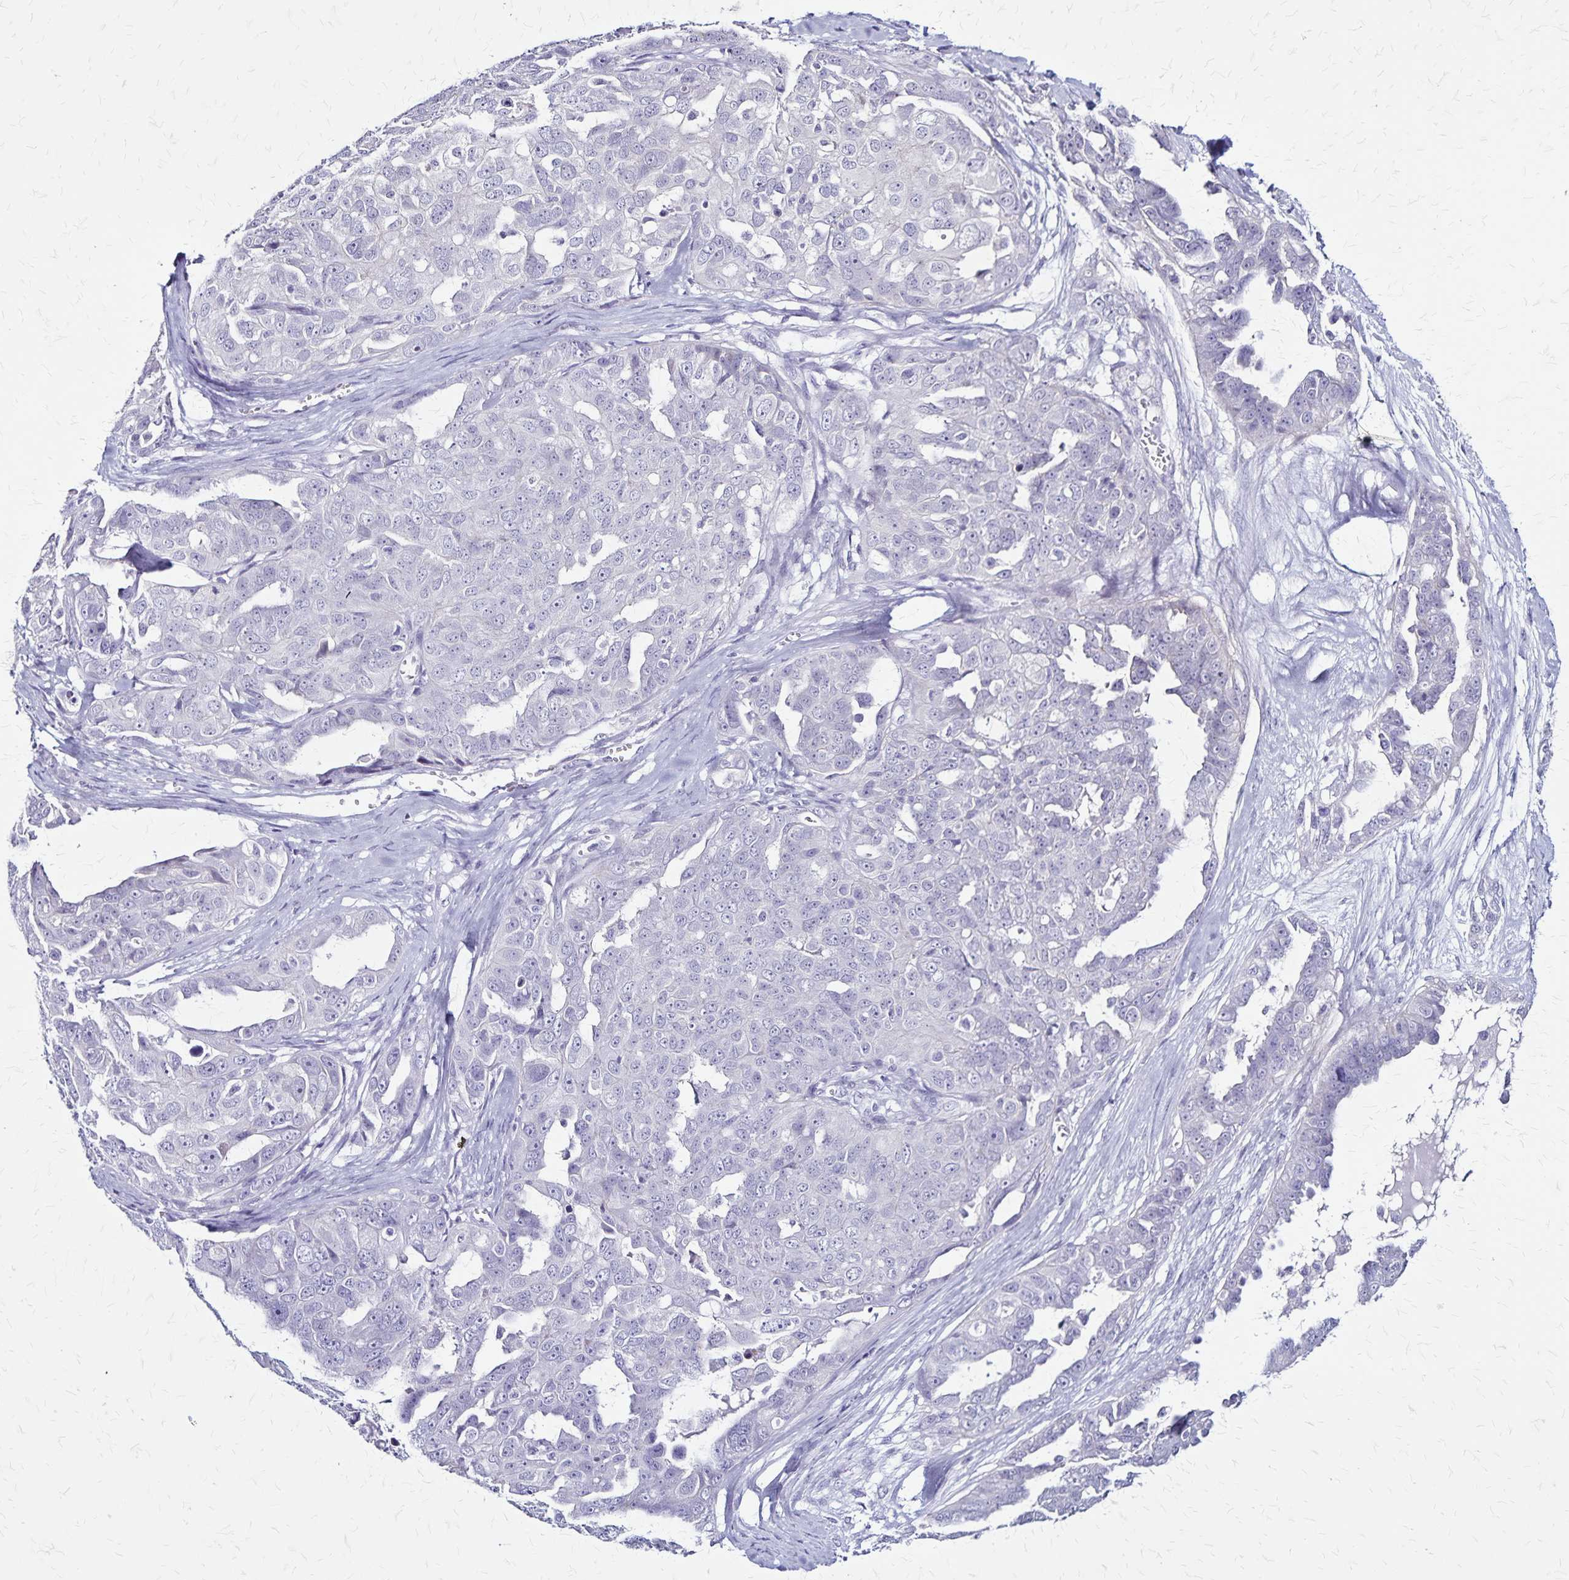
{"staining": {"intensity": "negative", "quantity": "none", "location": "none"}, "tissue": "ovarian cancer", "cell_type": "Tumor cells", "image_type": "cancer", "snomed": [{"axis": "morphology", "description": "Carcinoma, endometroid"}, {"axis": "topography", "description": "Ovary"}], "caption": "Tumor cells are negative for protein expression in human ovarian endometroid carcinoma.", "gene": "PLXNA4", "patient": {"sex": "female", "age": 70}}